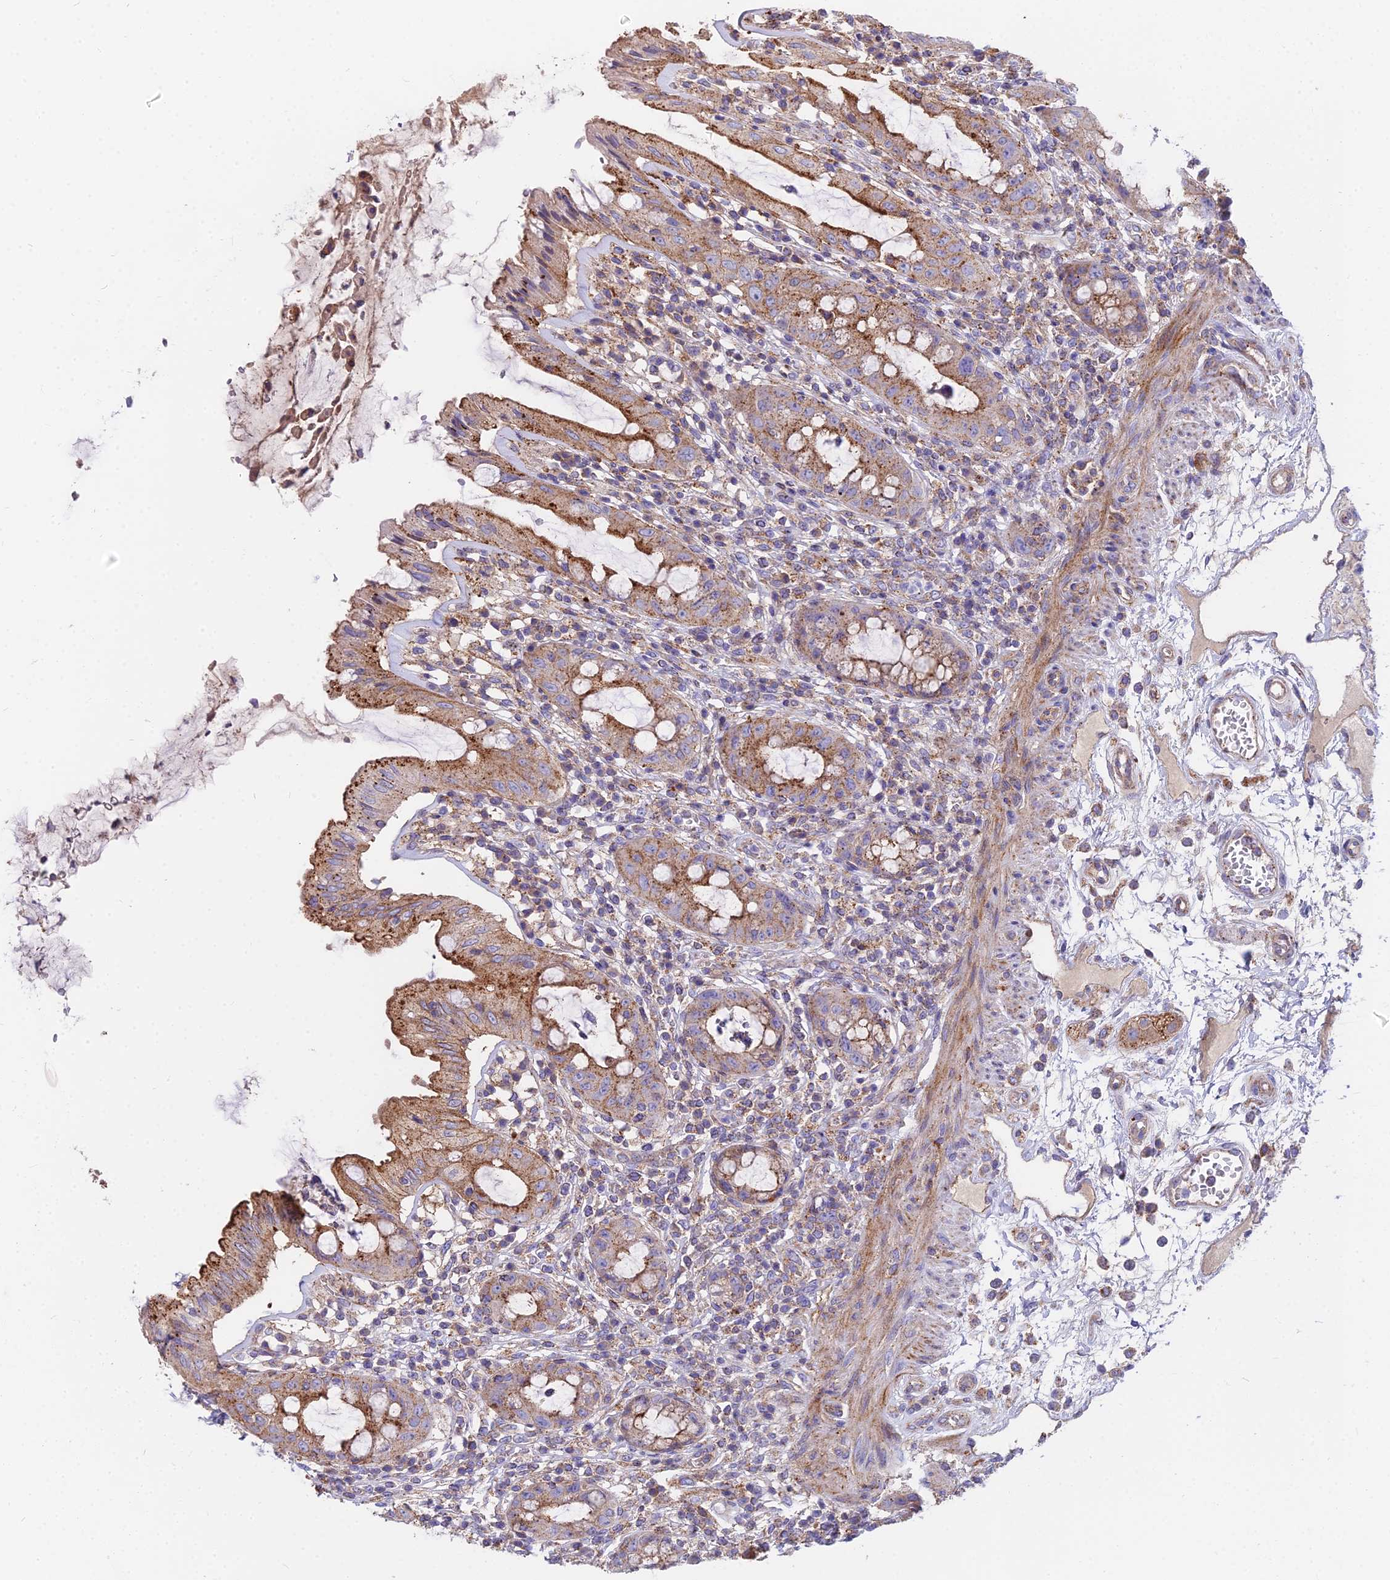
{"staining": {"intensity": "moderate", "quantity": ">75%", "location": "cytoplasmic/membranous"}, "tissue": "rectum", "cell_type": "Glandular cells", "image_type": "normal", "snomed": [{"axis": "morphology", "description": "Normal tissue, NOS"}, {"axis": "topography", "description": "Rectum"}], "caption": "Moderate cytoplasmic/membranous staining for a protein is identified in approximately >75% of glandular cells of unremarkable rectum using IHC.", "gene": "FRMPD1", "patient": {"sex": "female", "age": 57}}